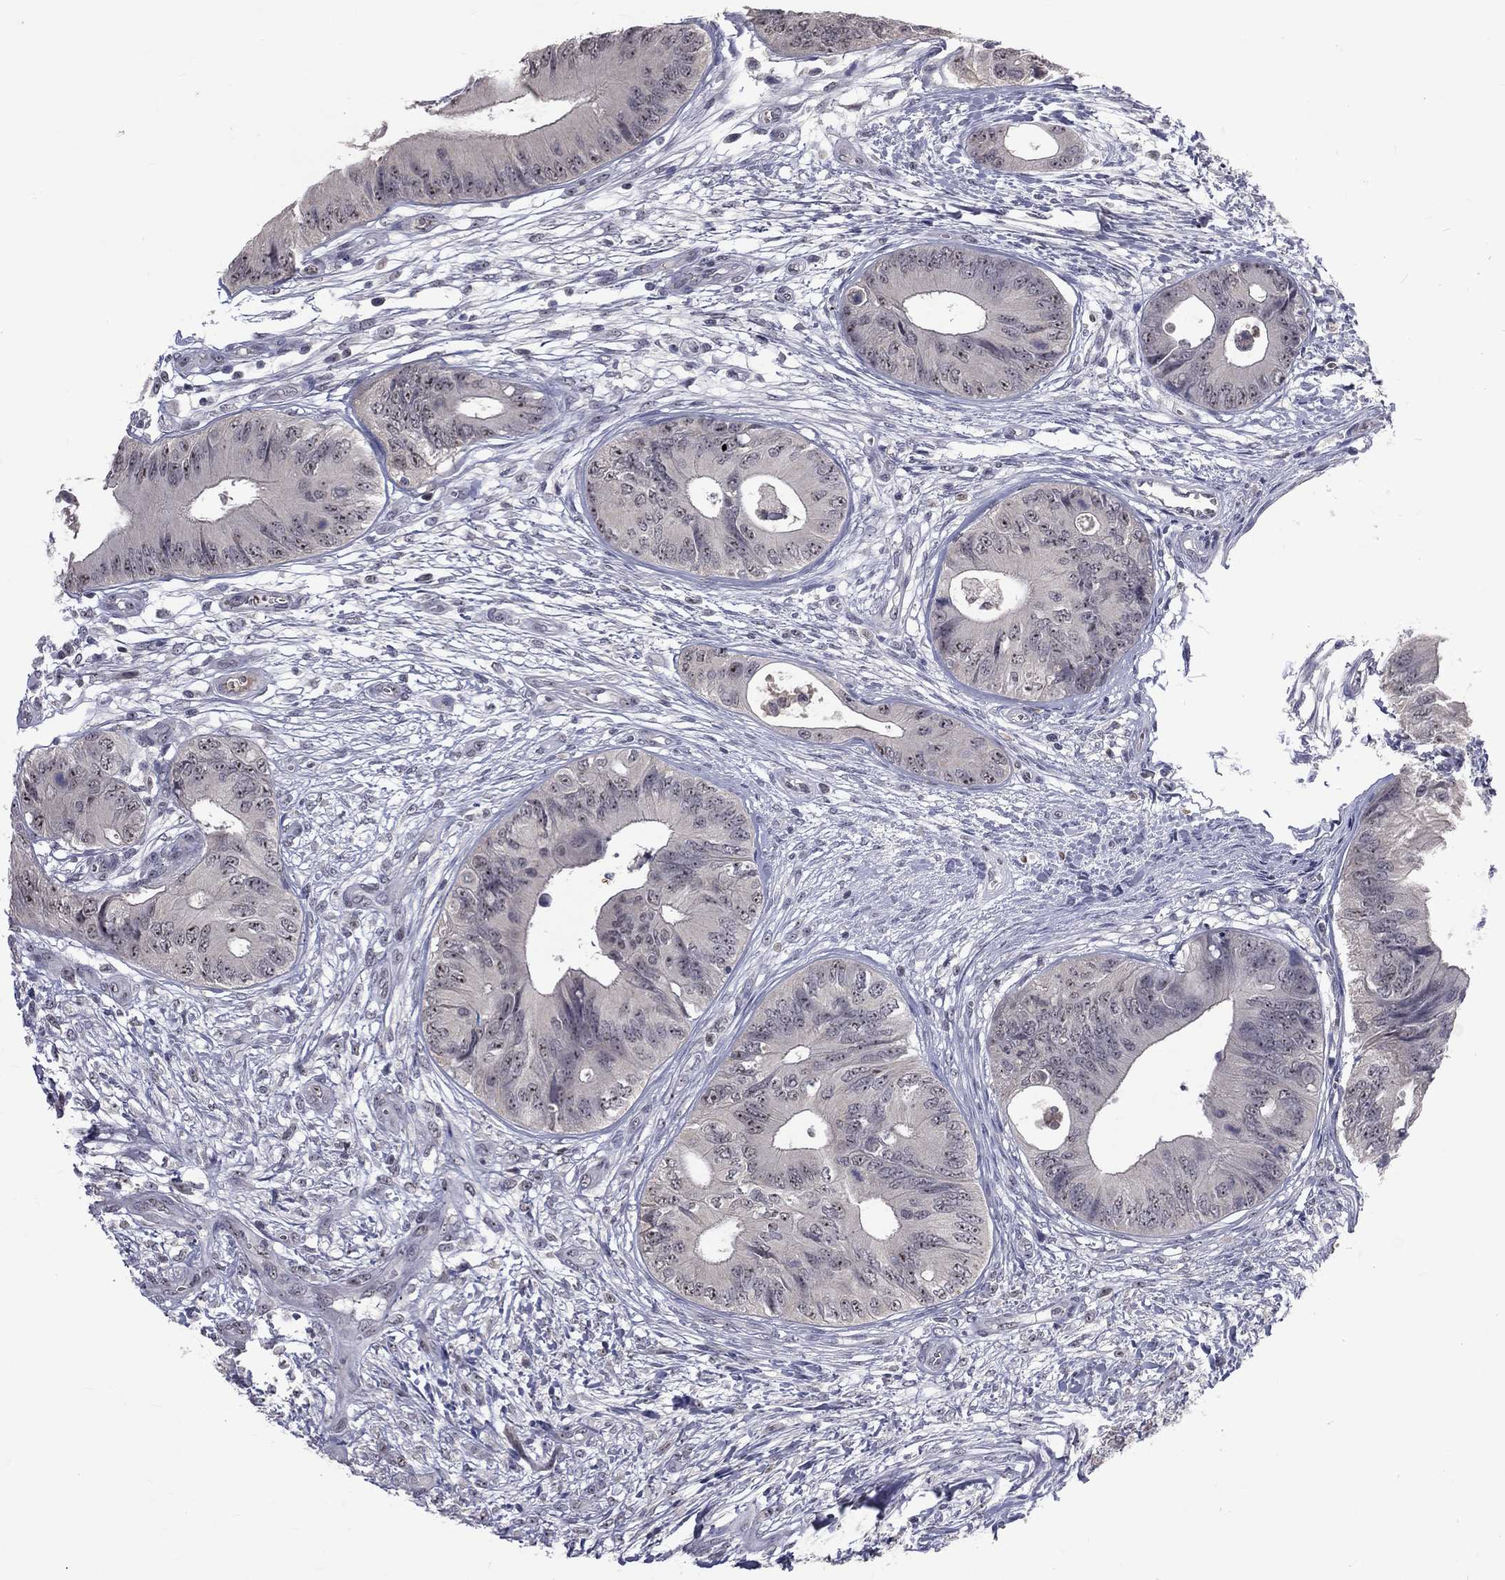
{"staining": {"intensity": "moderate", "quantity": "<25%", "location": "nuclear"}, "tissue": "colorectal cancer", "cell_type": "Tumor cells", "image_type": "cancer", "snomed": [{"axis": "morphology", "description": "Normal tissue, NOS"}, {"axis": "morphology", "description": "Adenocarcinoma, NOS"}, {"axis": "topography", "description": "Colon"}], "caption": "Adenocarcinoma (colorectal) stained with a brown dye reveals moderate nuclear positive staining in about <25% of tumor cells.", "gene": "DSG4", "patient": {"sex": "male", "age": 65}}